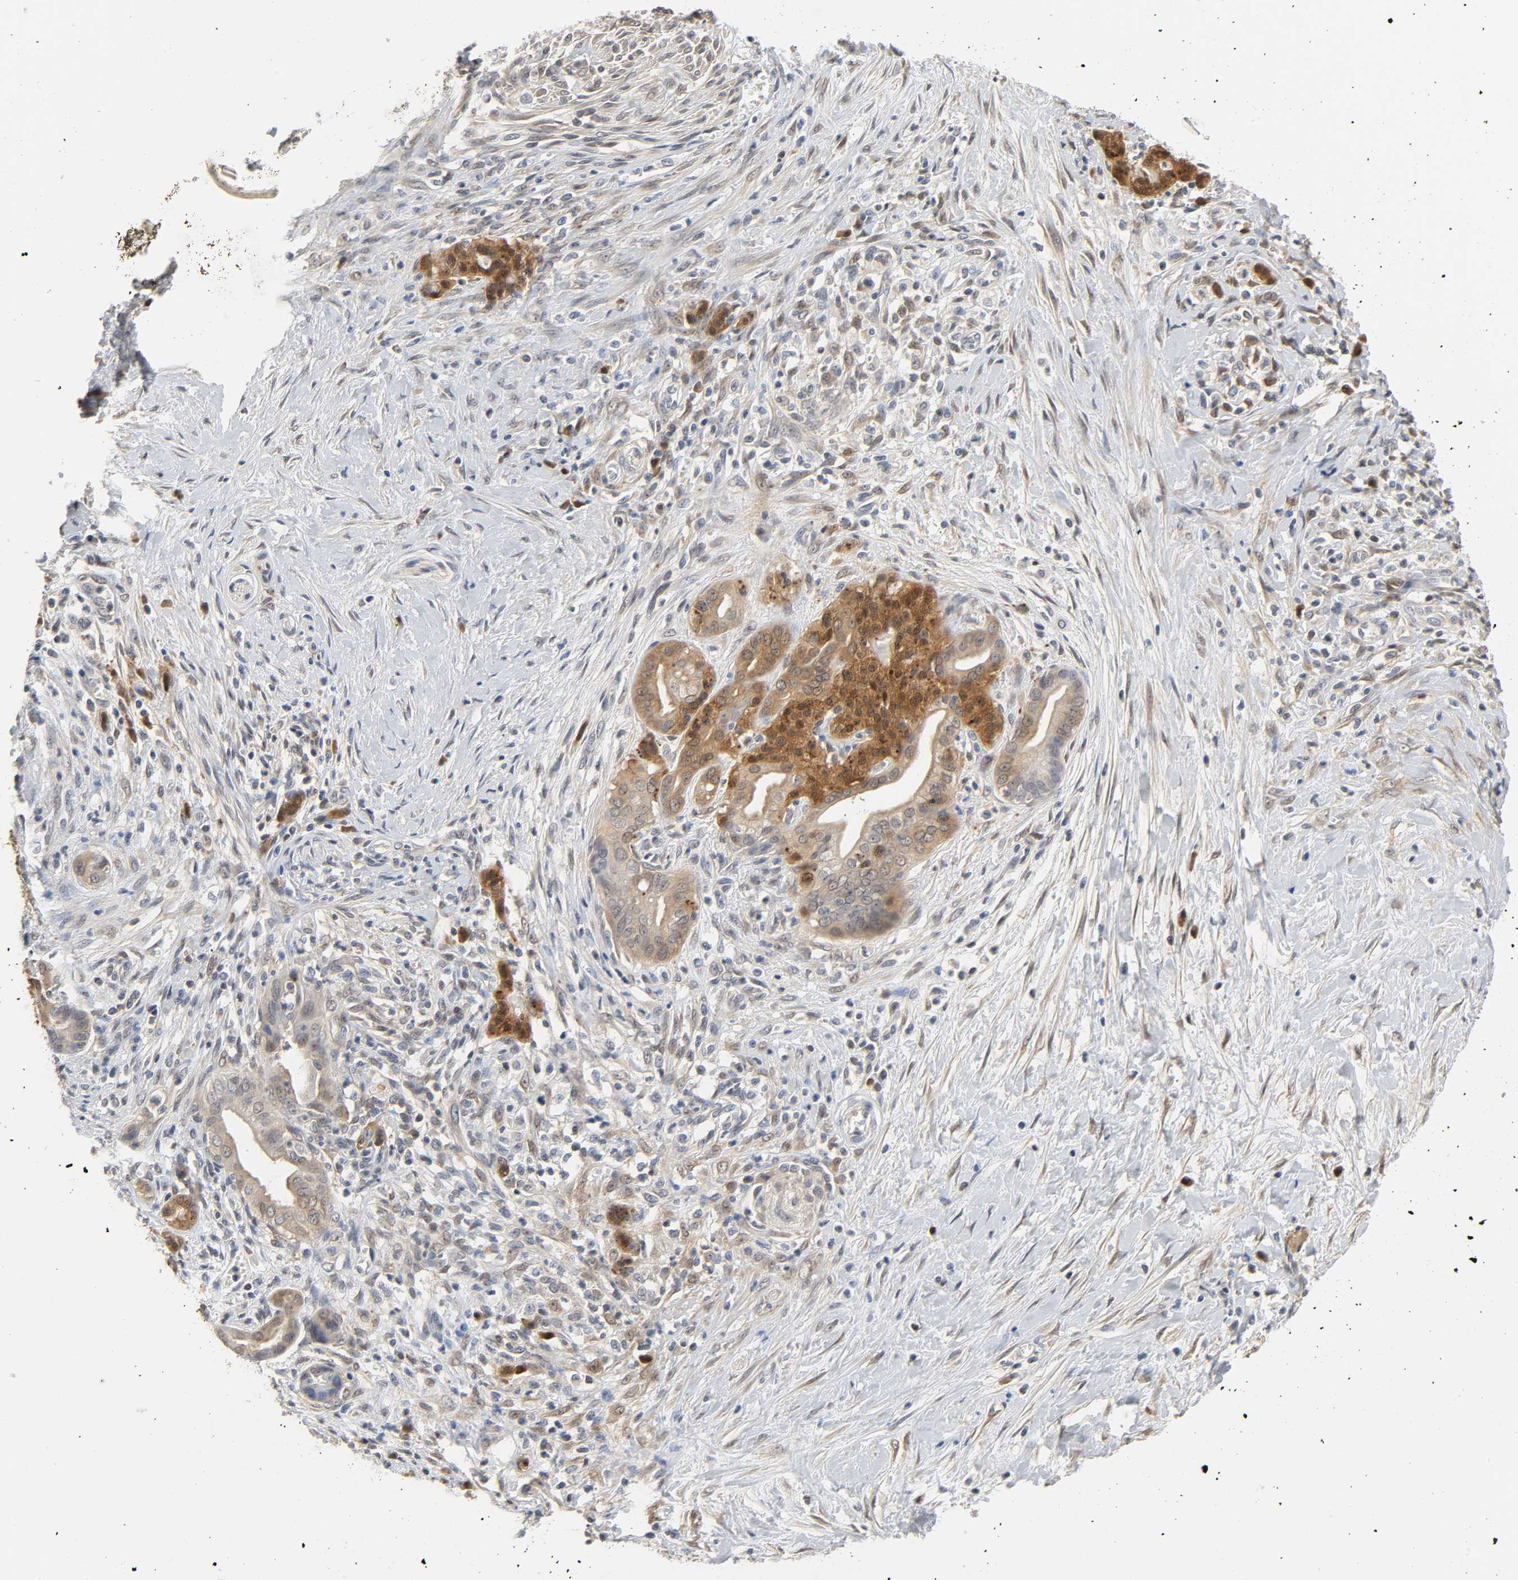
{"staining": {"intensity": "moderate", "quantity": "<25%", "location": "cytoplasmic/membranous"}, "tissue": "pancreatic cancer", "cell_type": "Tumor cells", "image_type": "cancer", "snomed": [{"axis": "morphology", "description": "Adenocarcinoma, NOS"}, {"axis": "topography", "description": "Pancreas"}], "caption": "Pancreatic cancer (adenocarcinoma) stained for a protein (brown) reveals moderate cytoplasmic/membranous positive staining in approximately <25% of tumor cells.", "gene": "MIF", "patient": {"sex": "male", "age": 59}}